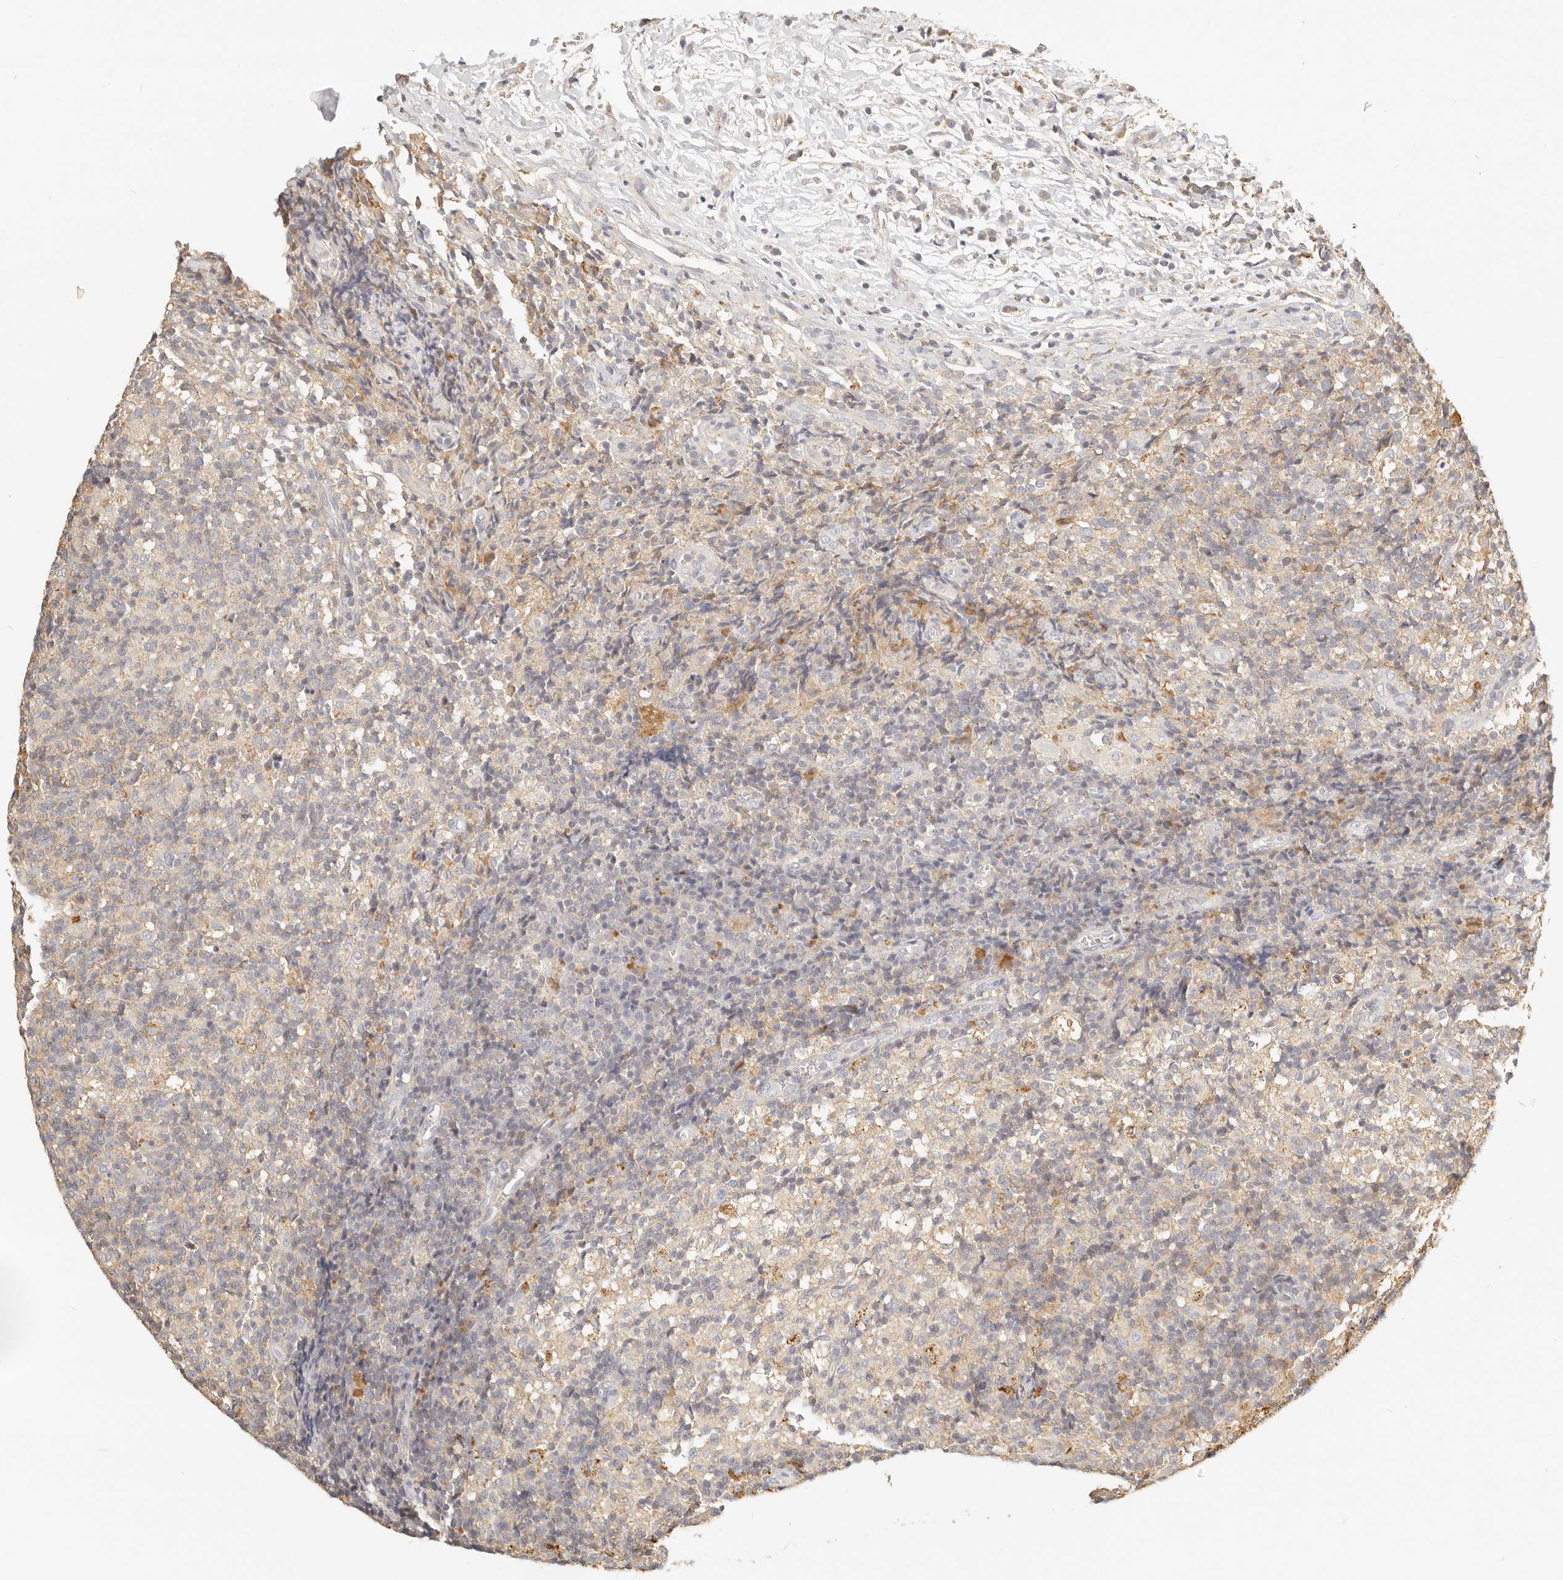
{"staining": {"intensity": "negative", "quantity": "none", "location": "none"}, "tissue": "lymph node", "cell_type": "Germinal center cells", "image_type": "normal", "snomed": [{"axis": "morphology", "description": "Normal tissue, NOS"}, {"axis": "morphology", "description": "Inflammation, NOS"}, {"axis": "topography", "description": "Lymph node"}], "caption": "This is an immunohistochemistry (IHC) micrograph of unremarkable human lymph node. There is no expression in germinal center cells.", "gene": "CNMD", "patient": {"sex": "male", "age": 55}}